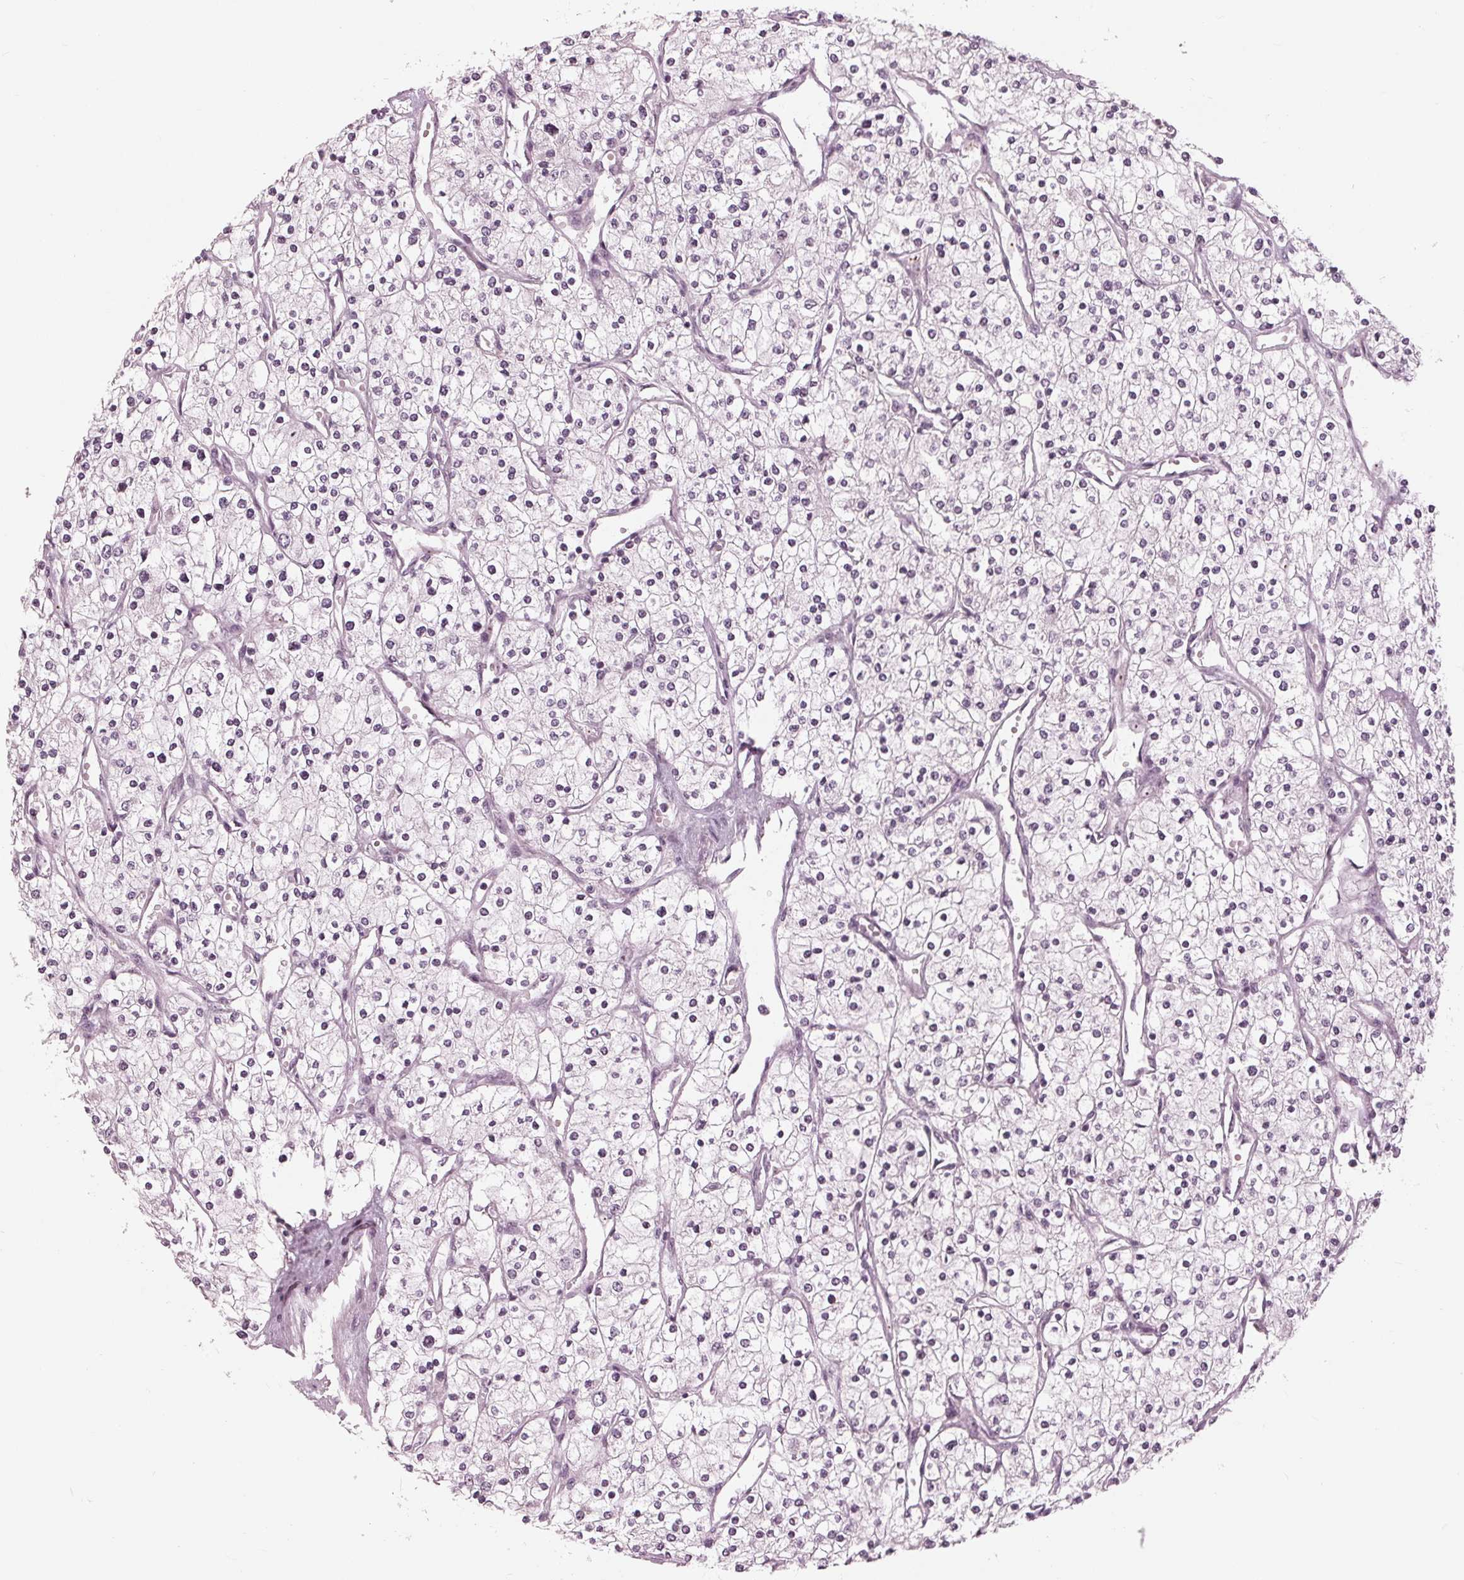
{"staining": {"intensity": "weak", "quantity": "<25%", "location": "nuclear"}, "tissue": "renal cancer", "cell_type": "Tumor cells", "image_type": "cancer", "snomed": [{"axis": "morphology", "description": "Adenocarcinoma, NOS"}, {"axis": "topography", "description": "Kidney"}], "caption": "Tumor cells are negative for brown protein staining in renal adenocarcinoma.", "gene": "SLX4", "patient": {"sex": "male", "age": 80}}